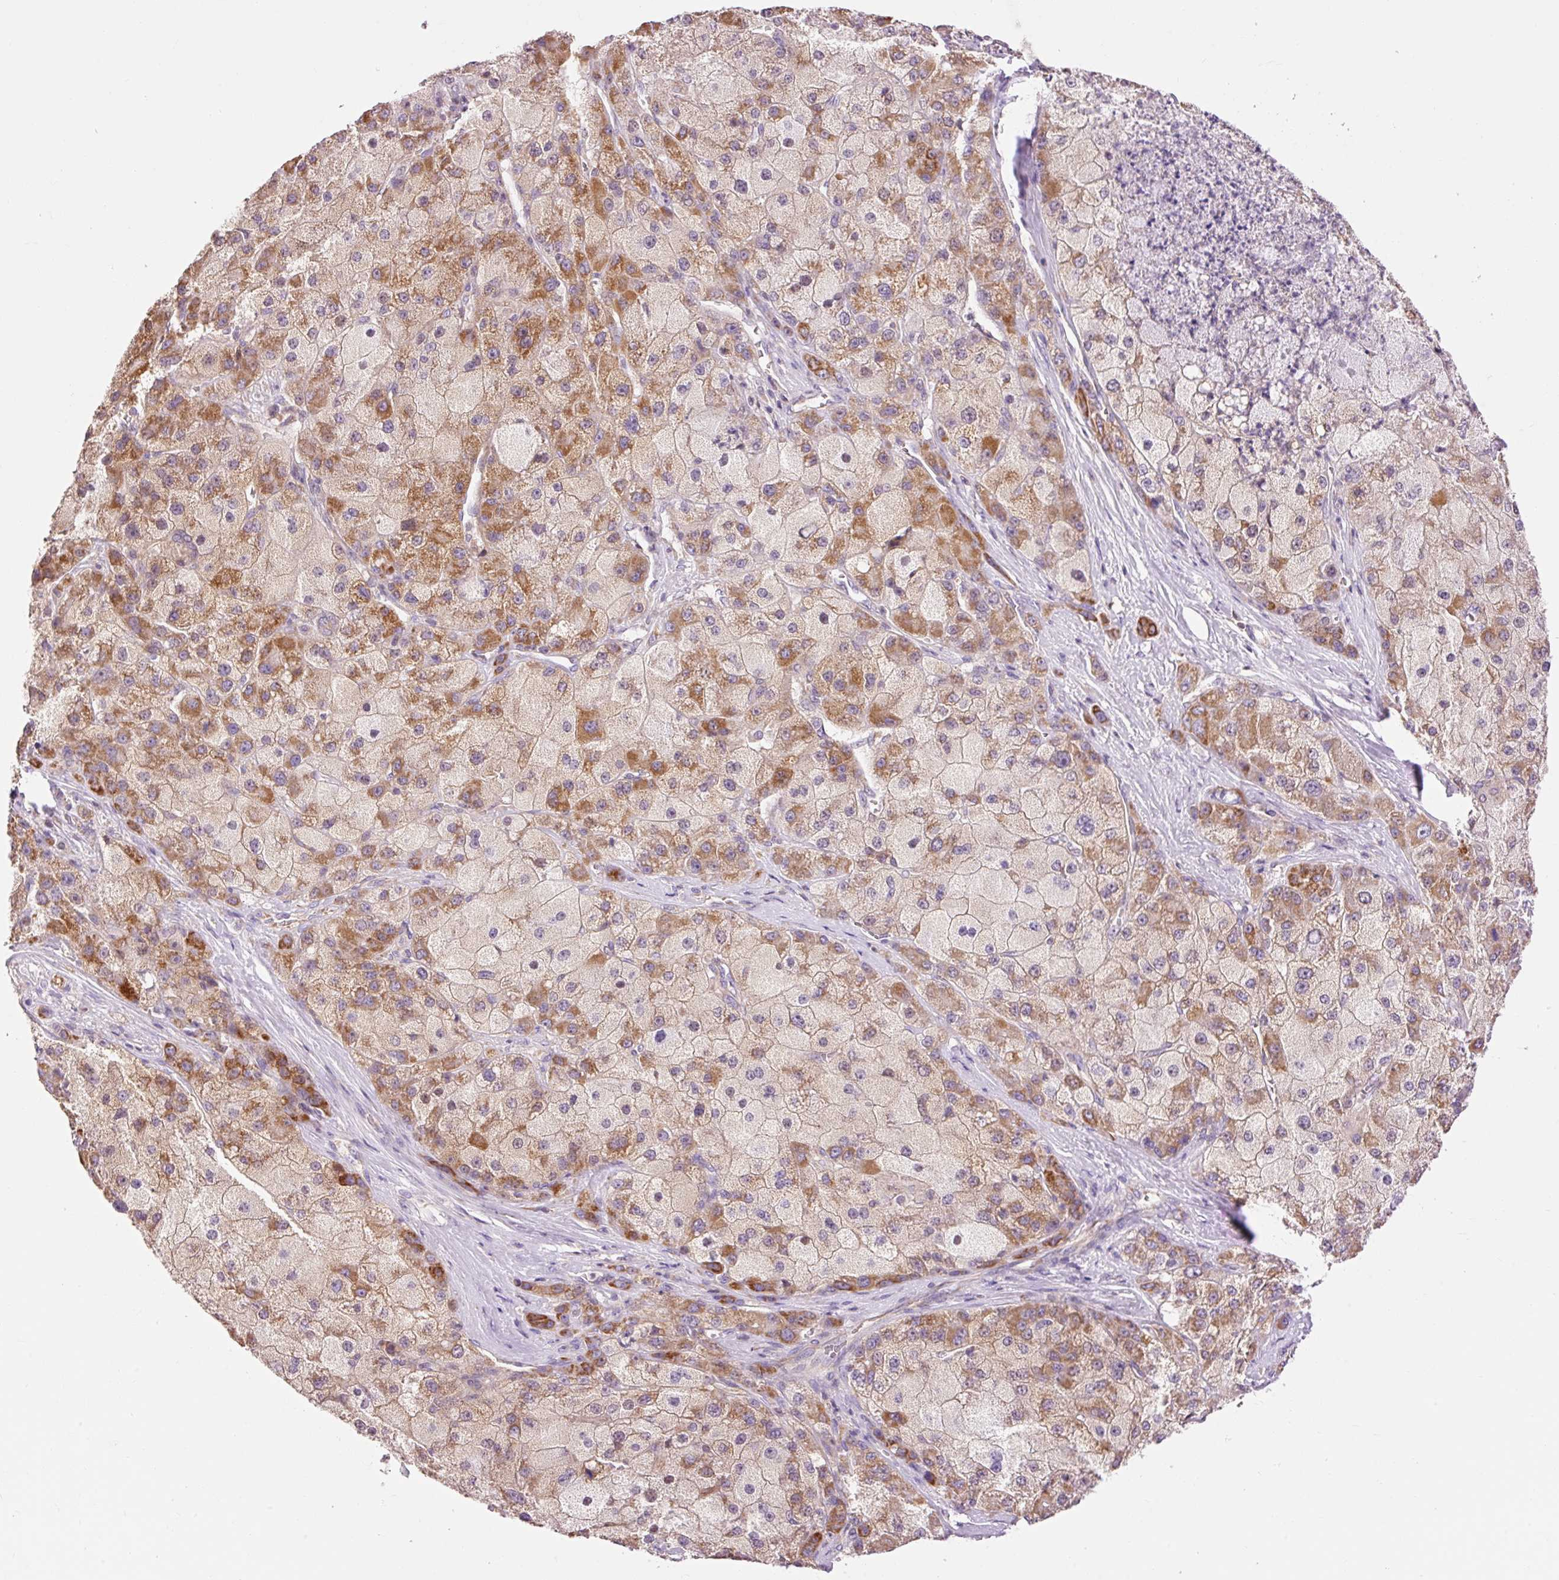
{"staining": {"intensity": "moderate", "quantity": ">75%", "location": "cytoplasmic/membranous"}, "tissue": "liver cancer", "cell_type": "Tumor cells", "image_type": "cancer", "snomed": [{"axis": "morphology", "description": "Carcinoma, Hepatocellular, NOS"}, {"axis": "topography", "description": "Liver"}], "caption": "Brown immunohistochemical staining in liver hepatocellular carcinoma exhibits moderate cytoplasmic/membranous expression in about >75% of tumor cells.", "gene": "IMMT", "patient": {"sex": "male", "age": 67}}